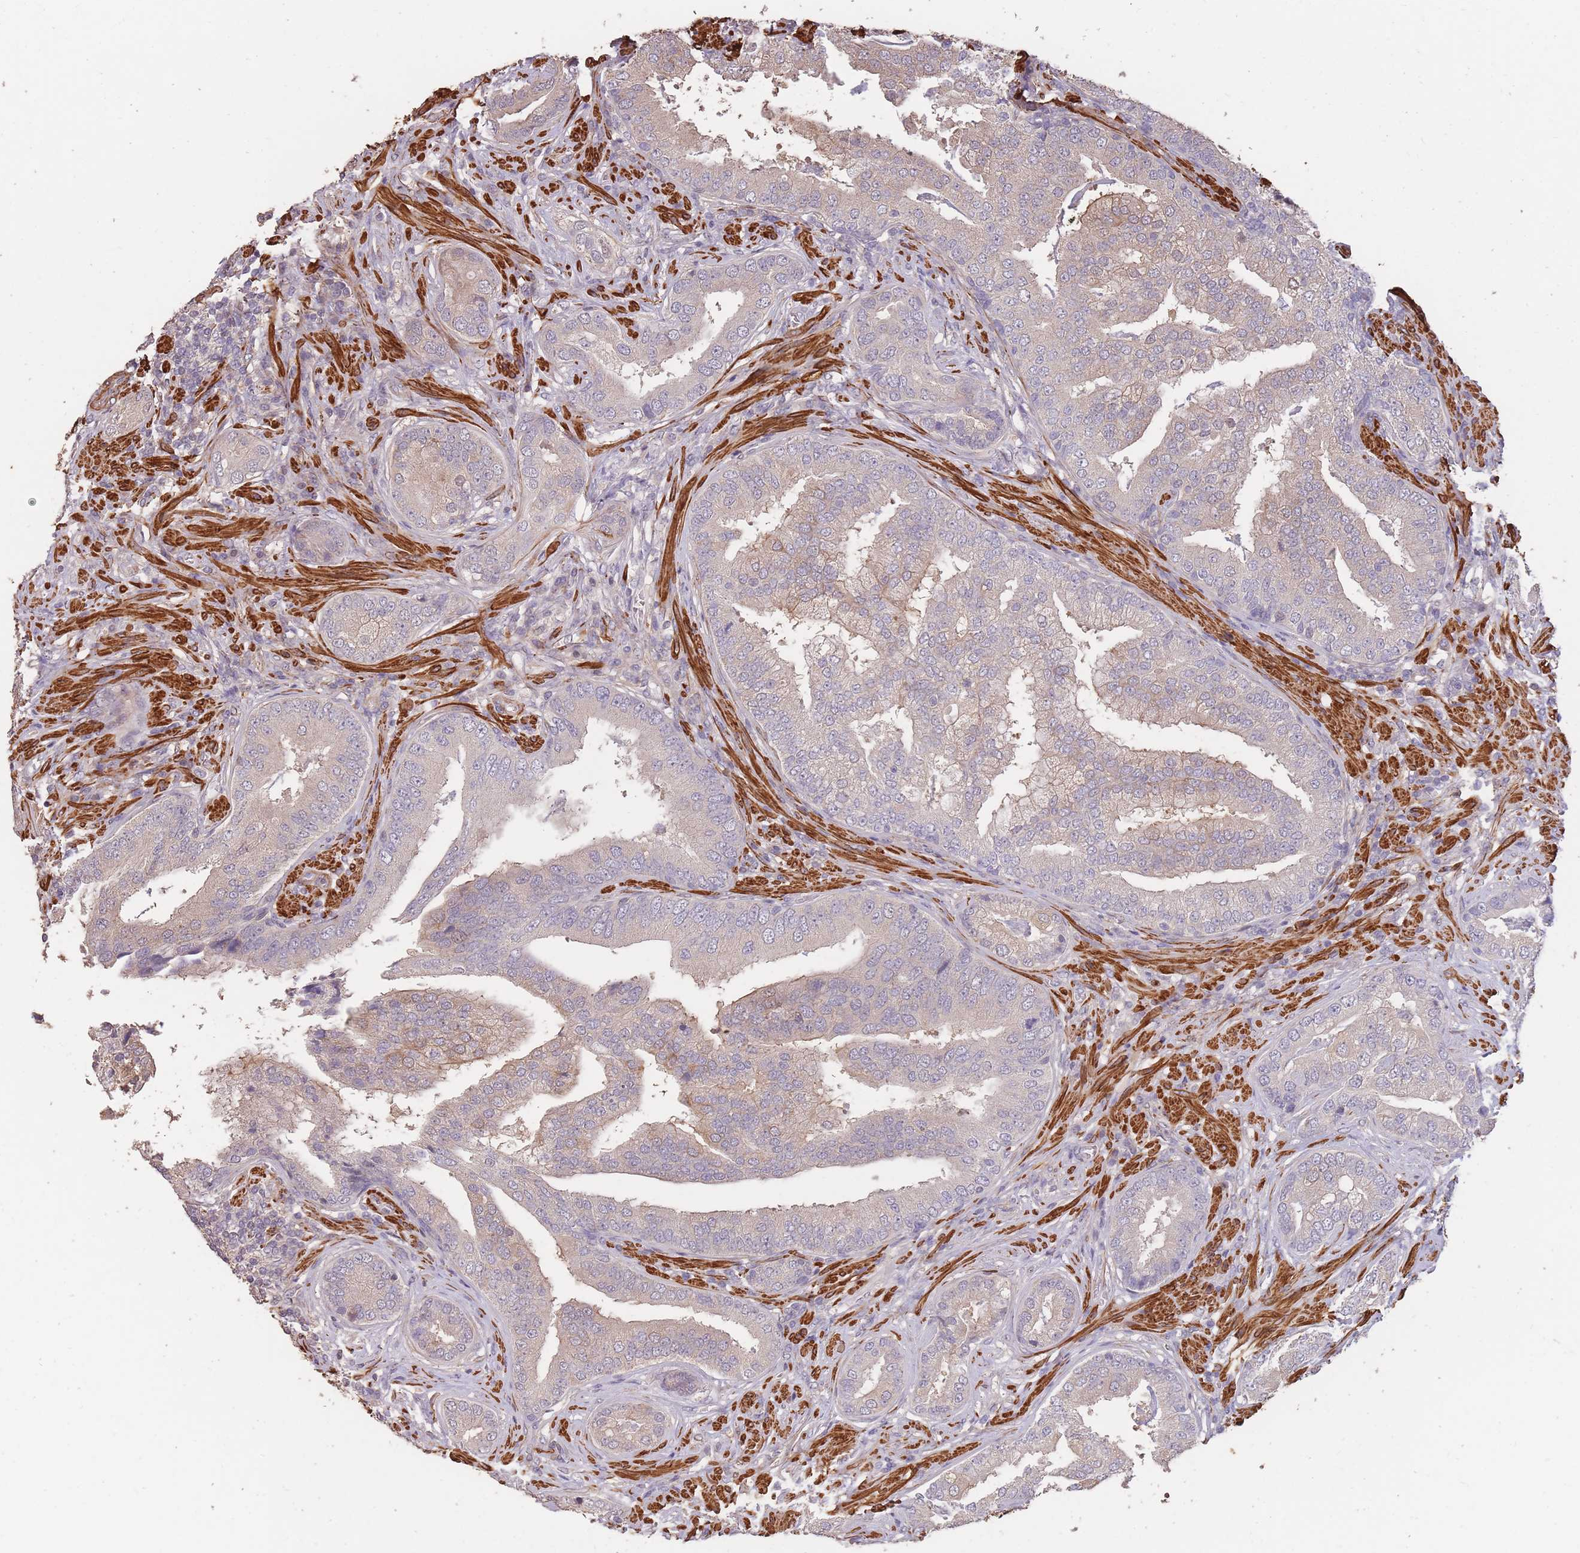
{"staining": {"intensity": "weak", "quantity": "<25%", "location": "cytoplasmic/membranous"}, "tissue": "prostate cancer", "cell_type": "Tumor cells", "image_type": "cancer", "snomed": [{"axis": "morphology", "description": "Adenocarcinoma, High grade"}, {"axis": "topography", "description": "Prostate"}], "caption": "High power microscopy image of an immunohistochemistry micrograph of adenocarcinoma (high-grade) (prostate), revealing no significant expression in tumor cells.", "gene": "NLRC4", "patient": {"sex": "male", "age": 55}}